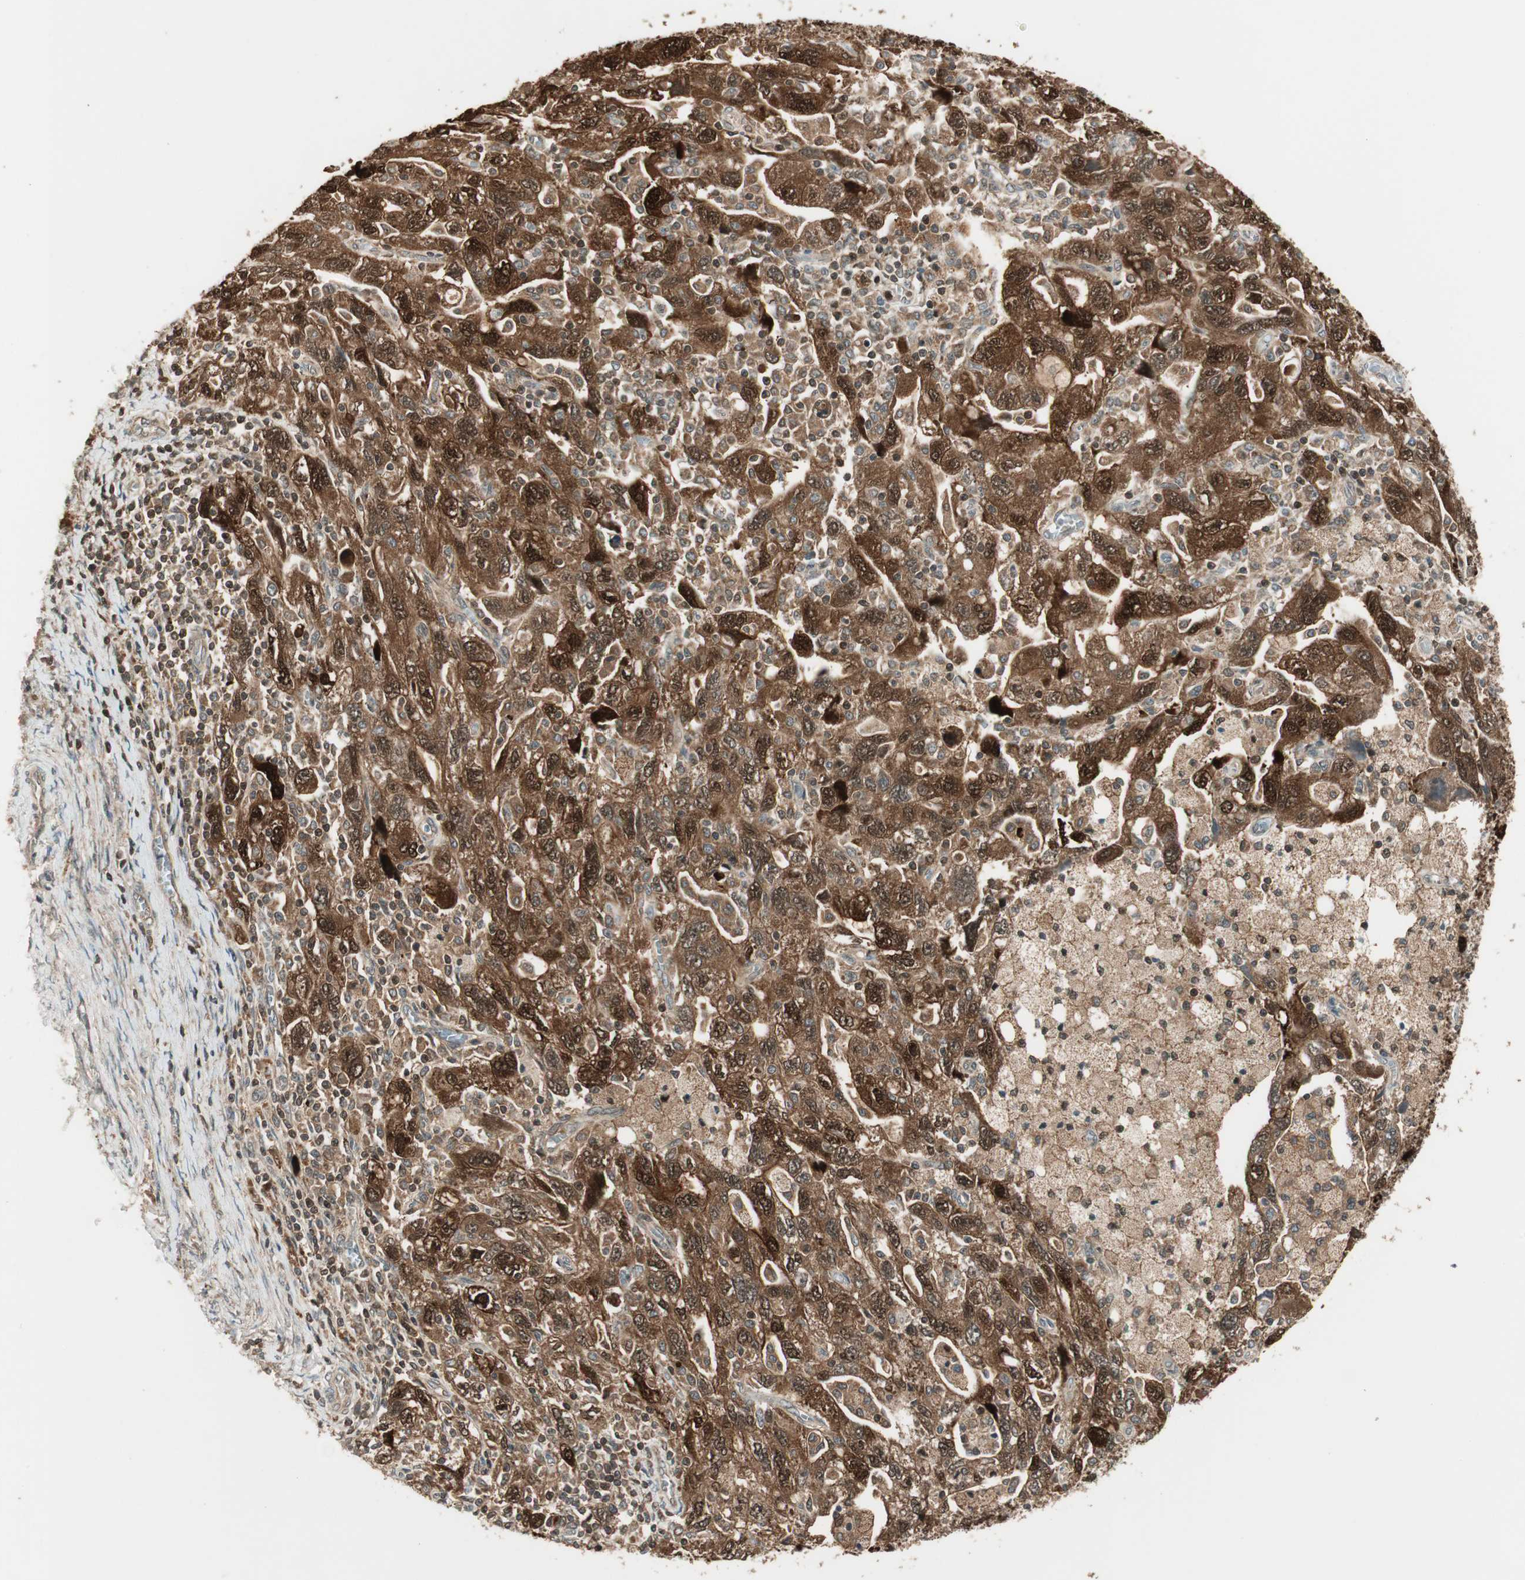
{"staining": {"intensity": "strong", "quantity": ">75%", "location": "cytoplasmic/membranous,nuclear"}, "tissue": "ovarian cancer", "cell_type": "Tumor cells", "image_type": "cancer", "snomed": [{"axis": "morphology", "description": "Carcinoma, NOS"}, {"axis": "morphology", "description": "Cystadenocarcinoma, serous, NOS"}, {"axis": "topography", "description": "Ovary"}], "caption": "A brown stain shows strong cytoplasmic/membranous and nuclear positivity of a protein in ovarian serous cystadenocarcinoma tumor cells.", "gene": "CNOT4", "patient": {"sex": "female", "age": 69}}